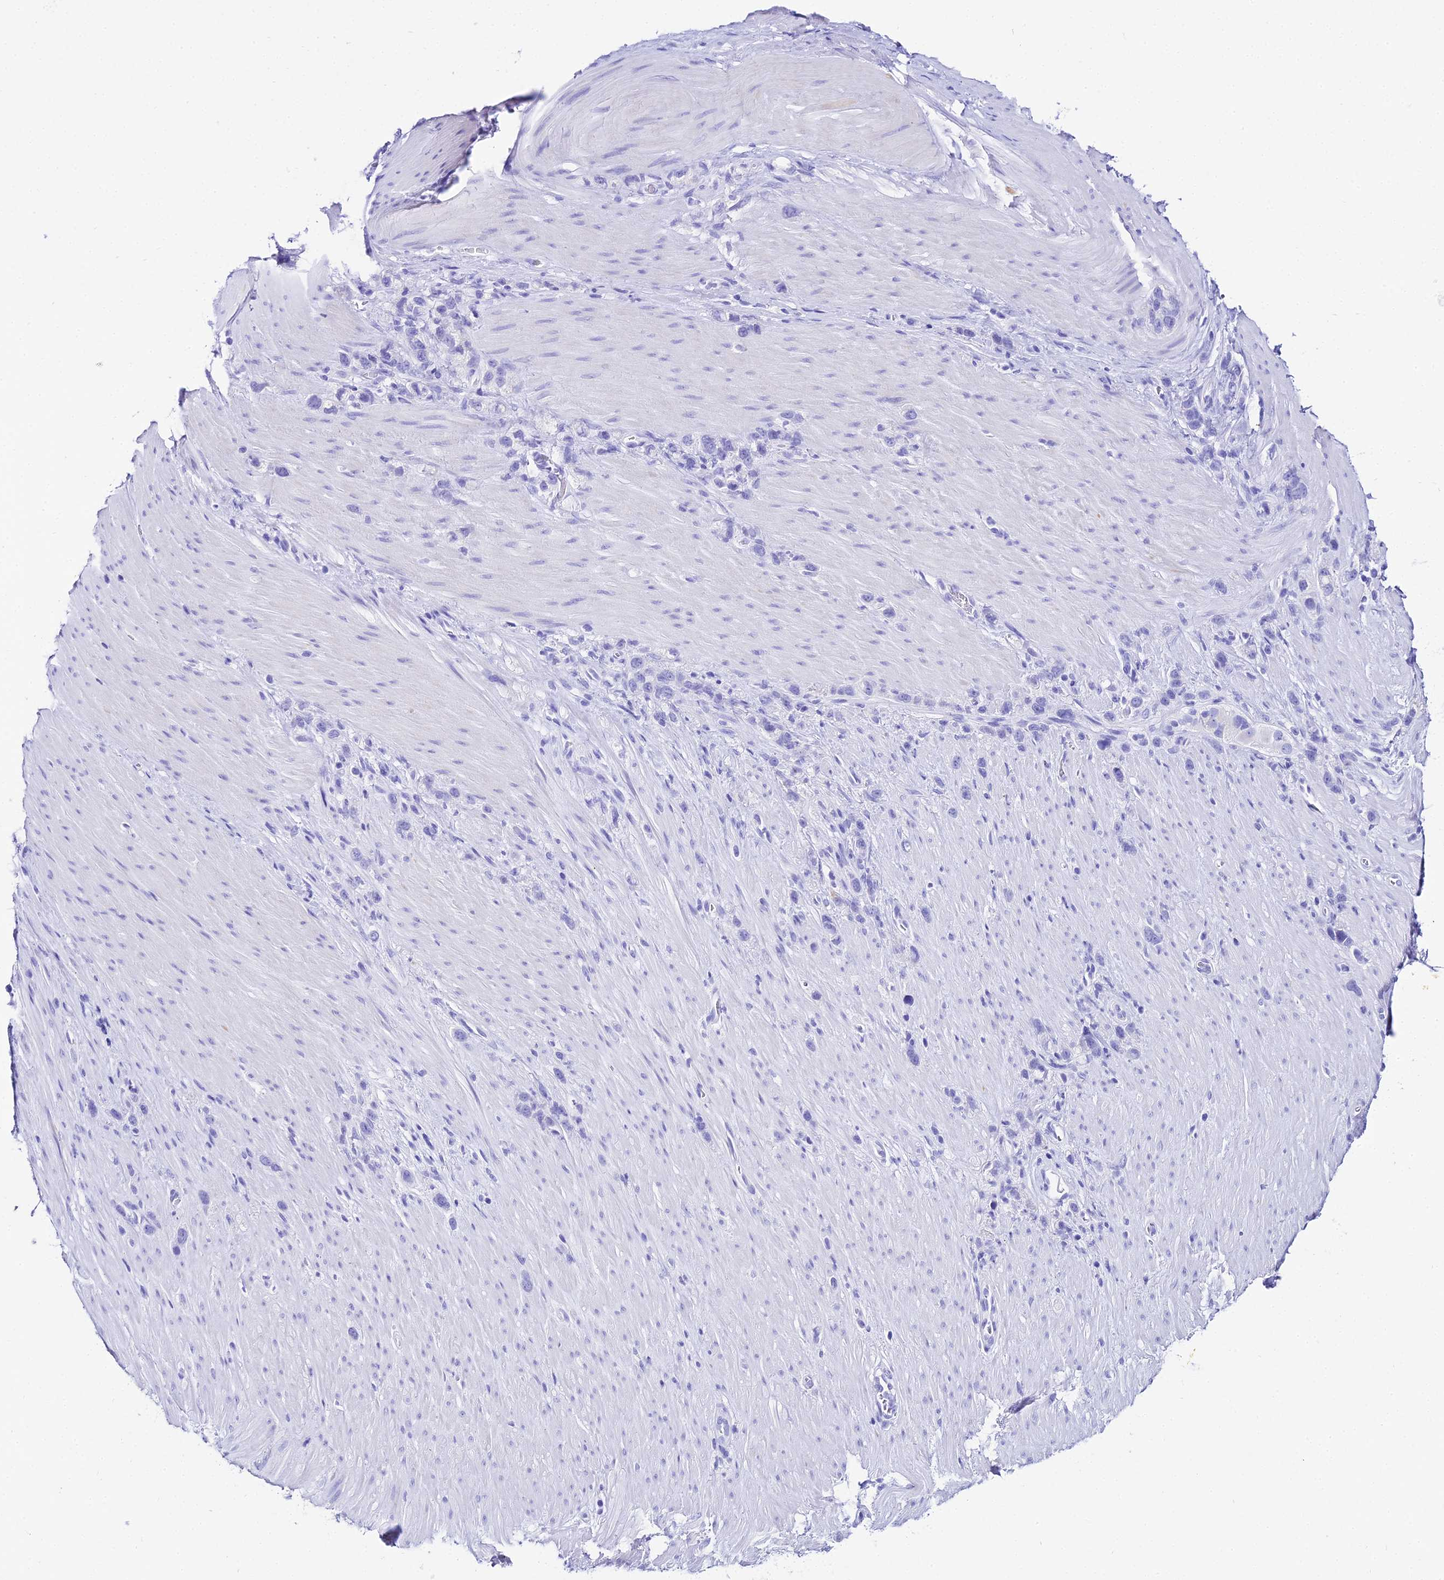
{"staining": {"intensity": "negative", "quantity": "none", "location": "none"}, "tissue": "stomach cancer", "cell_type": "Tumor cells", "image_type": "cancer", "snomed": [{"axis": "morphology", "description": "Adenocarcinoma, NOS"}, {"axis": "topography", "description": "Stomach"}], "caption": "There is no significant staining in tumor cells of stomach adenocarcinoma. The staining is performed using DAB (3,3'-diaminobenzidine) brown chromogen with nuclei counter-stained in using hematoxylin.", "gene": "TRMT44", "patient": {"sex": "female", "age": 65}}